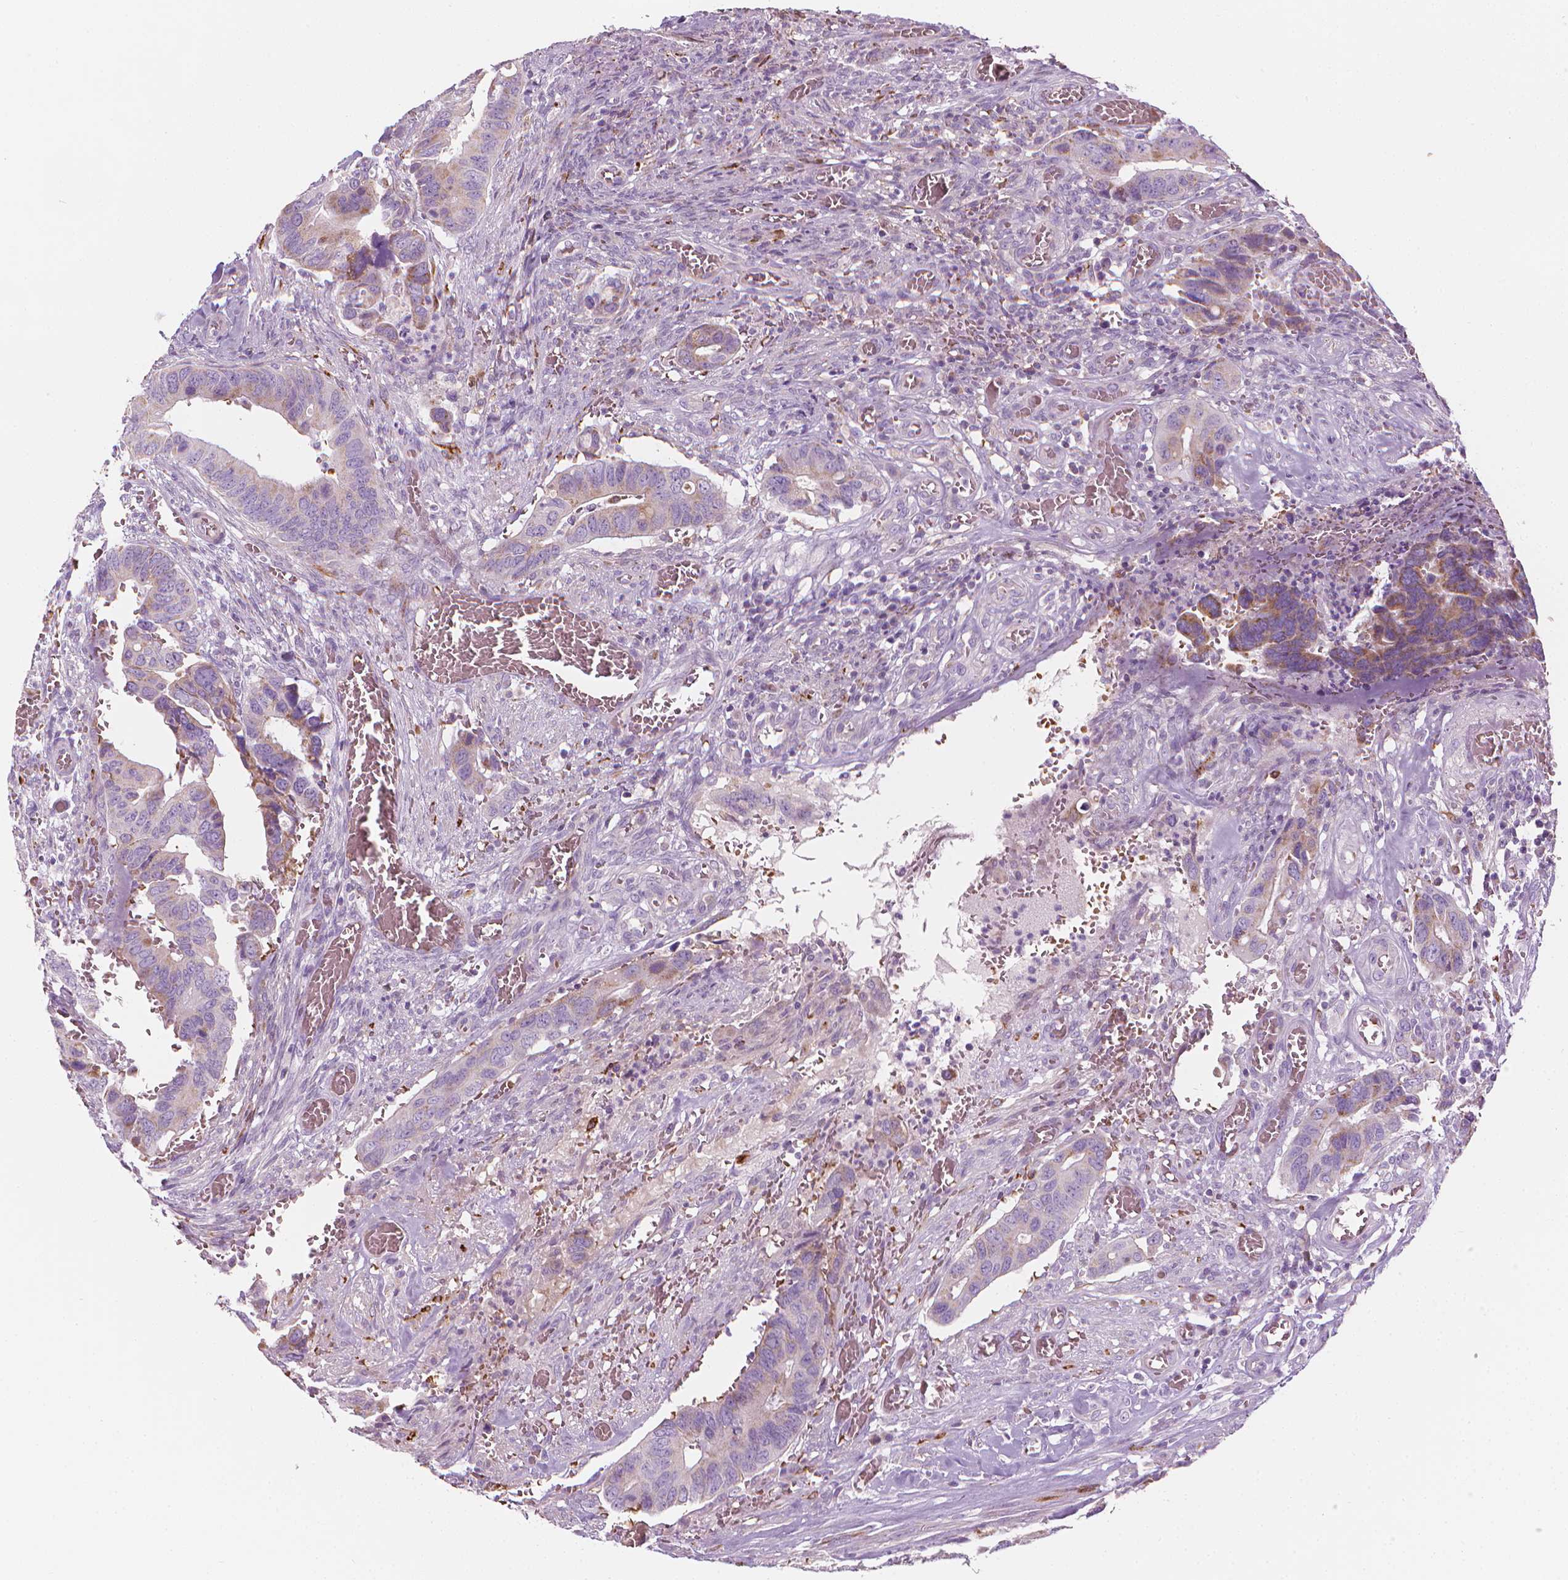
{"staining": {"intensity": "moderate", "quantity": "25%-75%", "location": "cytoplasmic/membranous"}, "tissue": "colorectal cancer", "cell_type": "Tumor cells", "image_type": "cancer", "snomed": [{"axis": "morphology", "description": "Adenocarcinoma, NOS"}, {"axis": "topography", "description": "Colon"}], "caption": "DAB (3,3'-diaminobenzidine) immunohistochemical staining of human adenocarcinoma (colorectal) displays moderate cytoplasmic/membranous protein expression in about 25%-75% of tumor cells.", "gene": "CES1", "patient": {"sex": "male", "age": 49}}